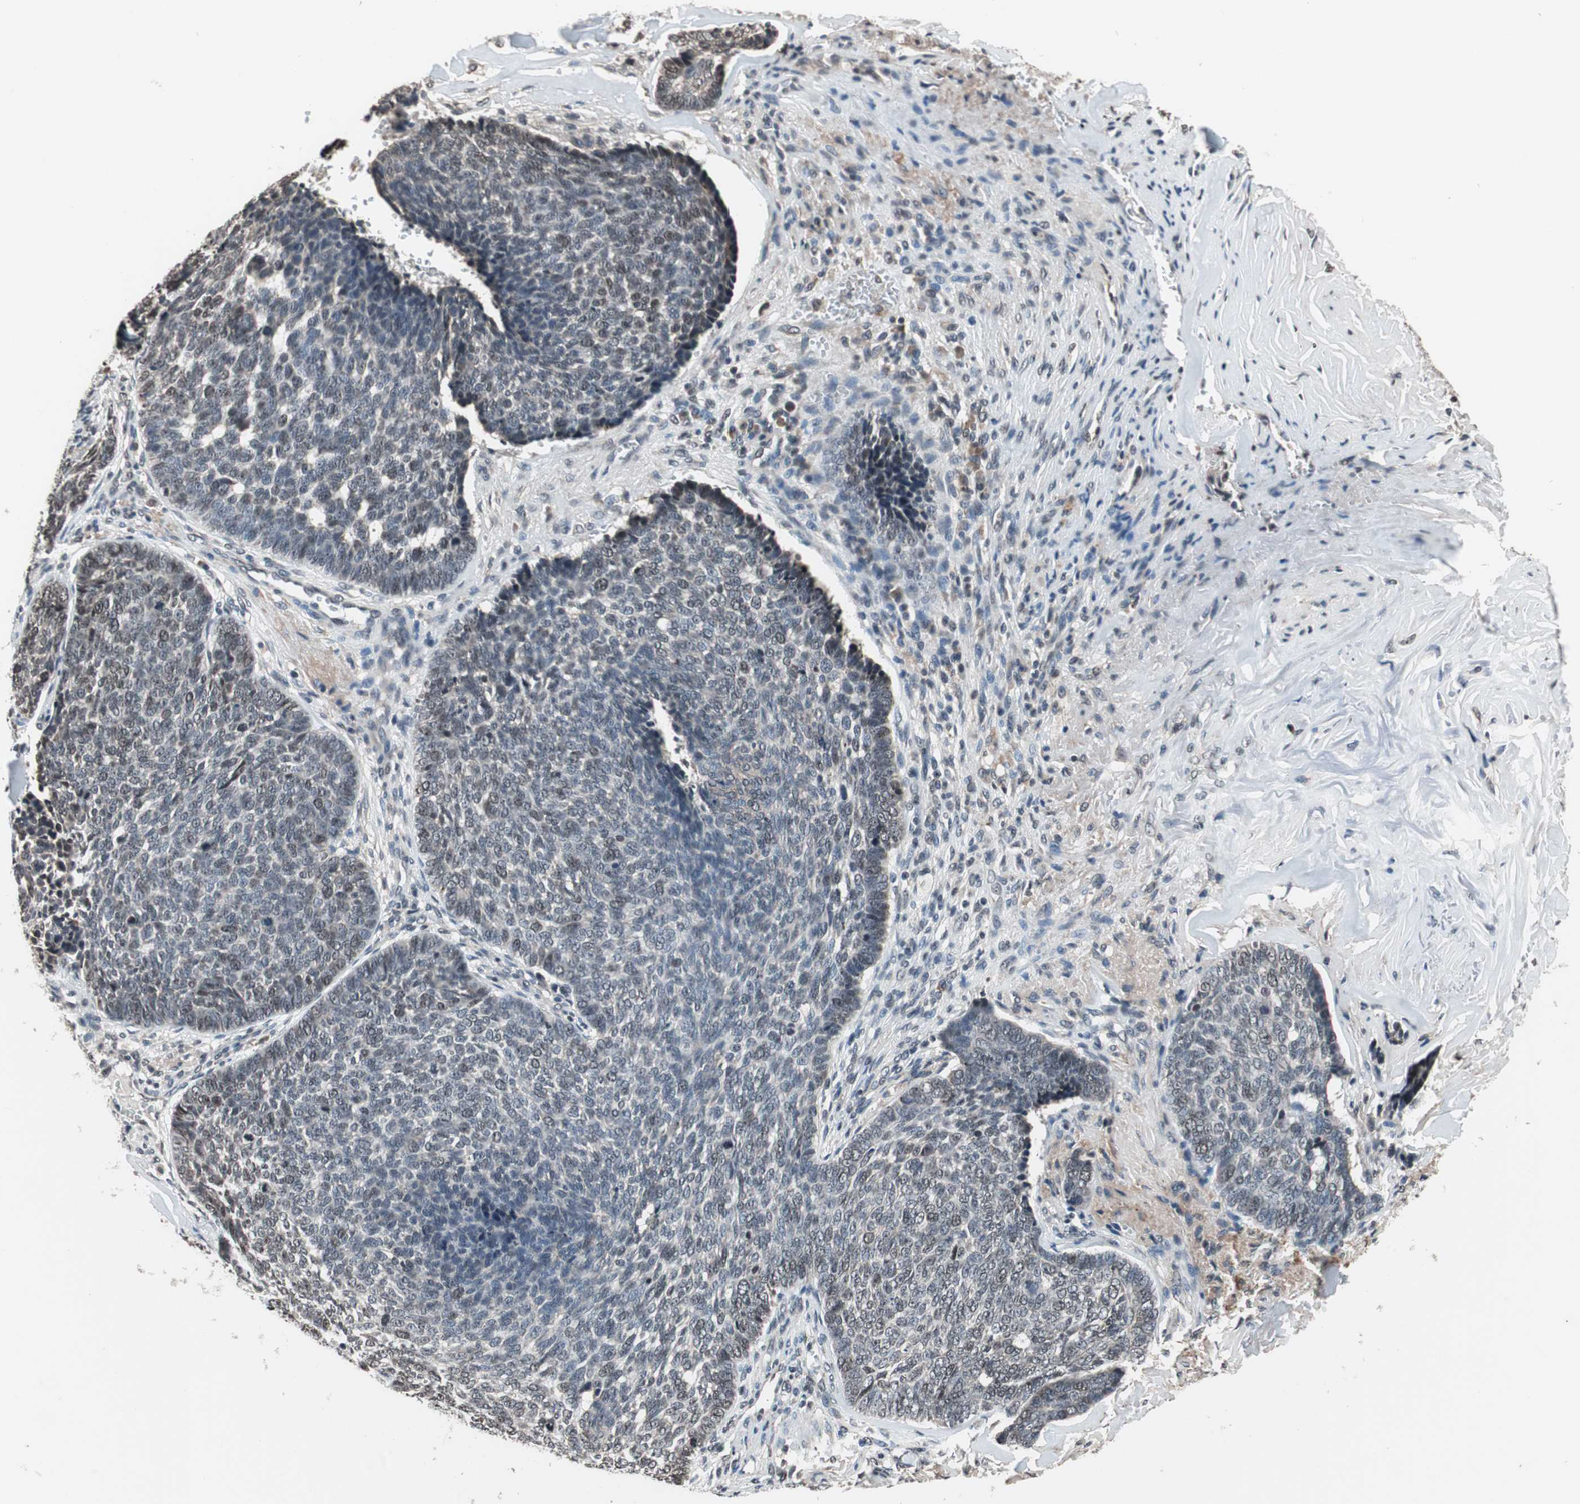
{"staining": {"intensity": "negative", "quantity": "none", "location": "none"}, "tissue": "skin cancer", "cell_type": "Tumor cells", "image_type": "cancer", "snomed": [{"axis": "morphology", "description": "Basal cell carcinoma"}, {"axis": "topography", "description": "Skin"}], "caption": "Immunohistochemical staining of basal cell carcinoma (skin) exhibits no significant staining in tumor cells.", "gene": "RFC1", "patient": {"sex": "male", "age": 84}}